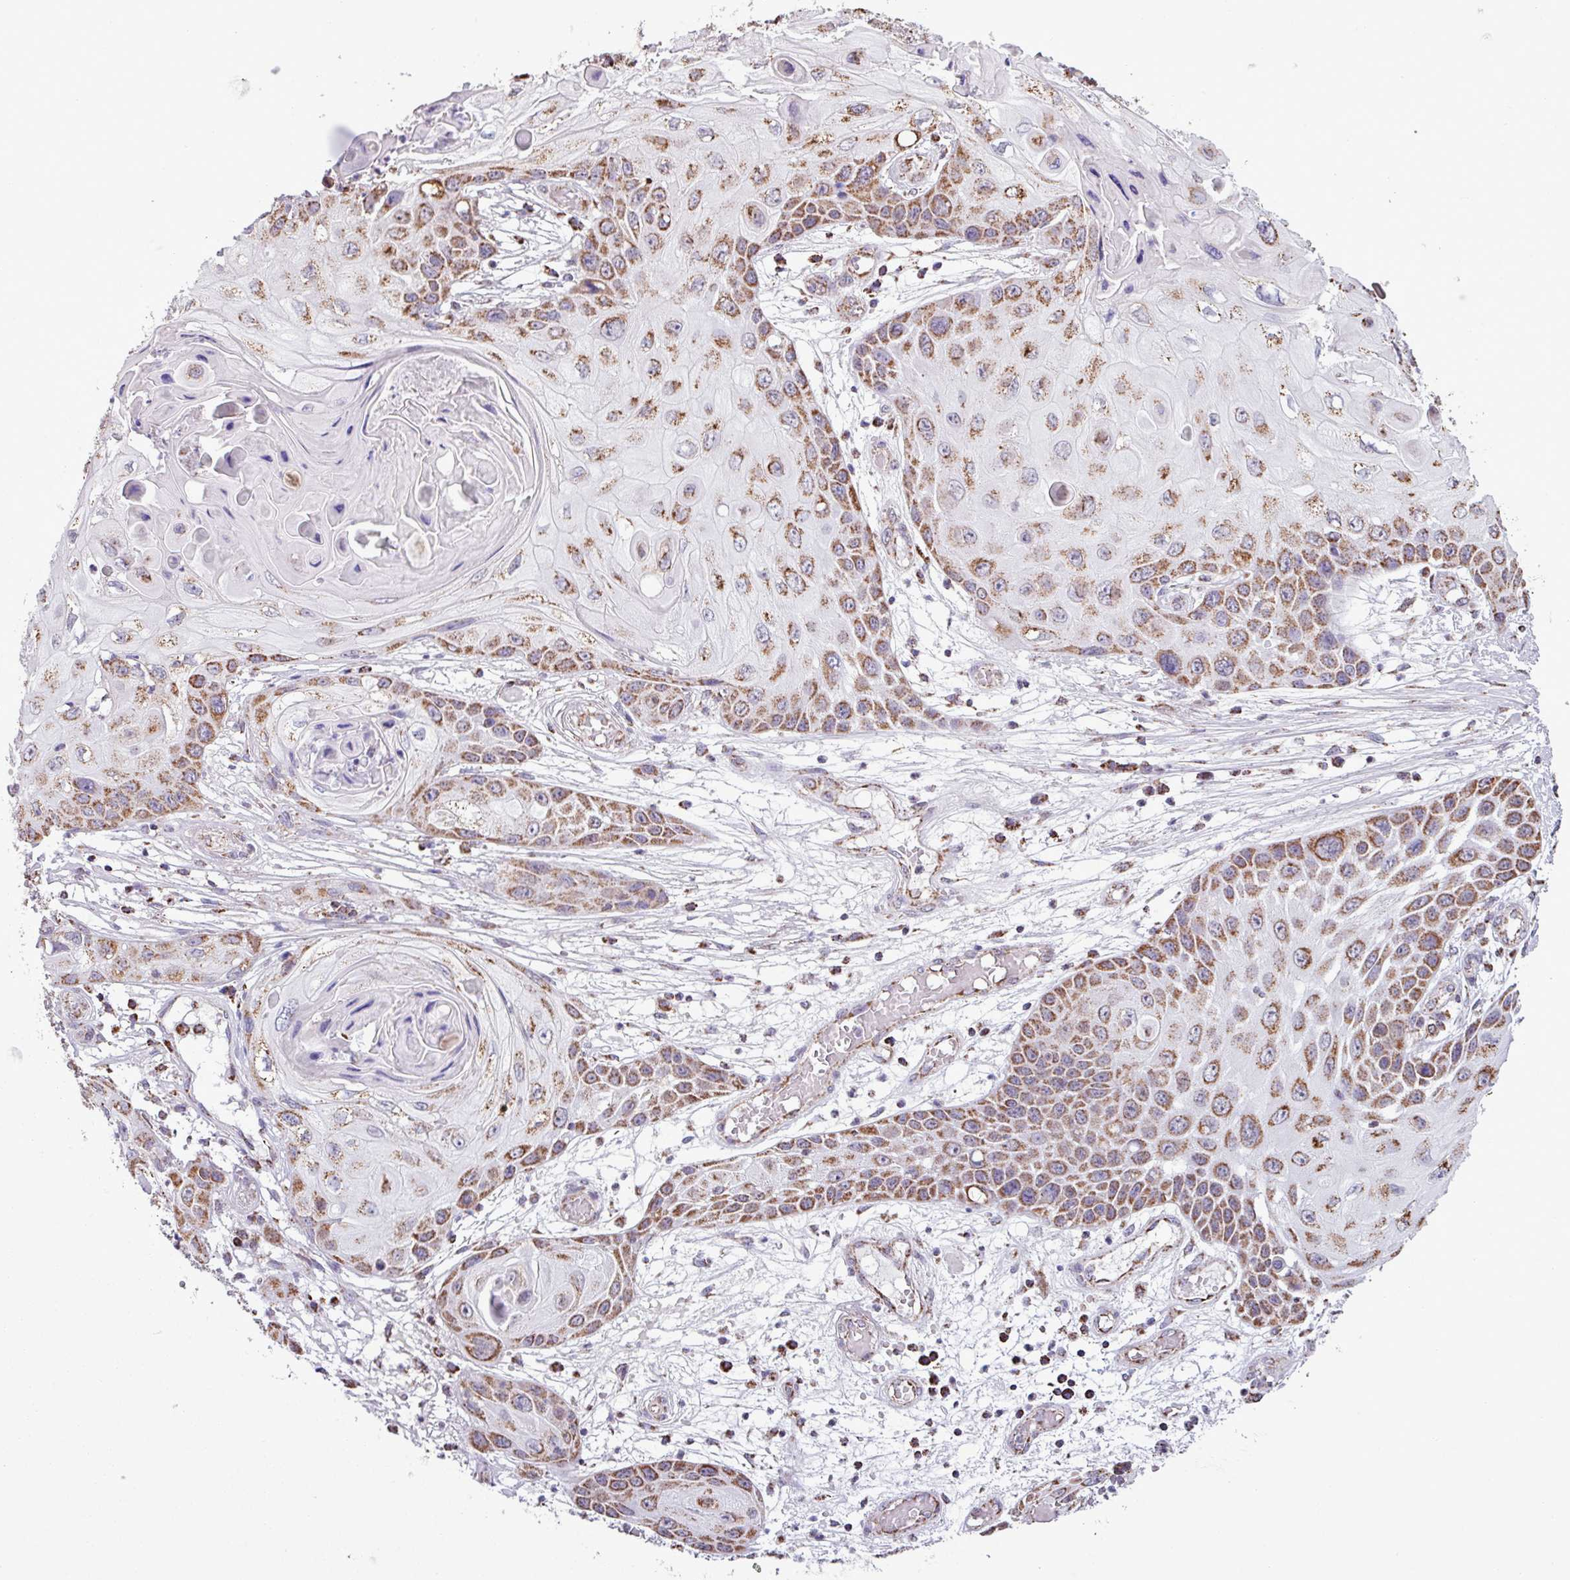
{"staining": {"intensity": "strong", "quantity": ">75%", "location": "cytoplasmic/membranous"}, "tissue": "skin cancer", "cell_type": "Tumor cells", "image_type": "cancer", "snomed": [{"axis": "morphology", "description": "Squamous cell carcinoma, NOS"}, {"axis": "topography", "description": "Skin"}, {"axis": "topography", "description": "Vulva"}], "caption": "Protein positivity by immunohistochemistry (IHC) displays strong cytoplasmic/membranous positivity in approximately >75% of tumor cells in skin squamous cell carcinoma. (brown staining indicates protein expression, while blue staining denotes nuclei).", "gene": "ALG8", "patient": {"sex": "female", "age": 44}}